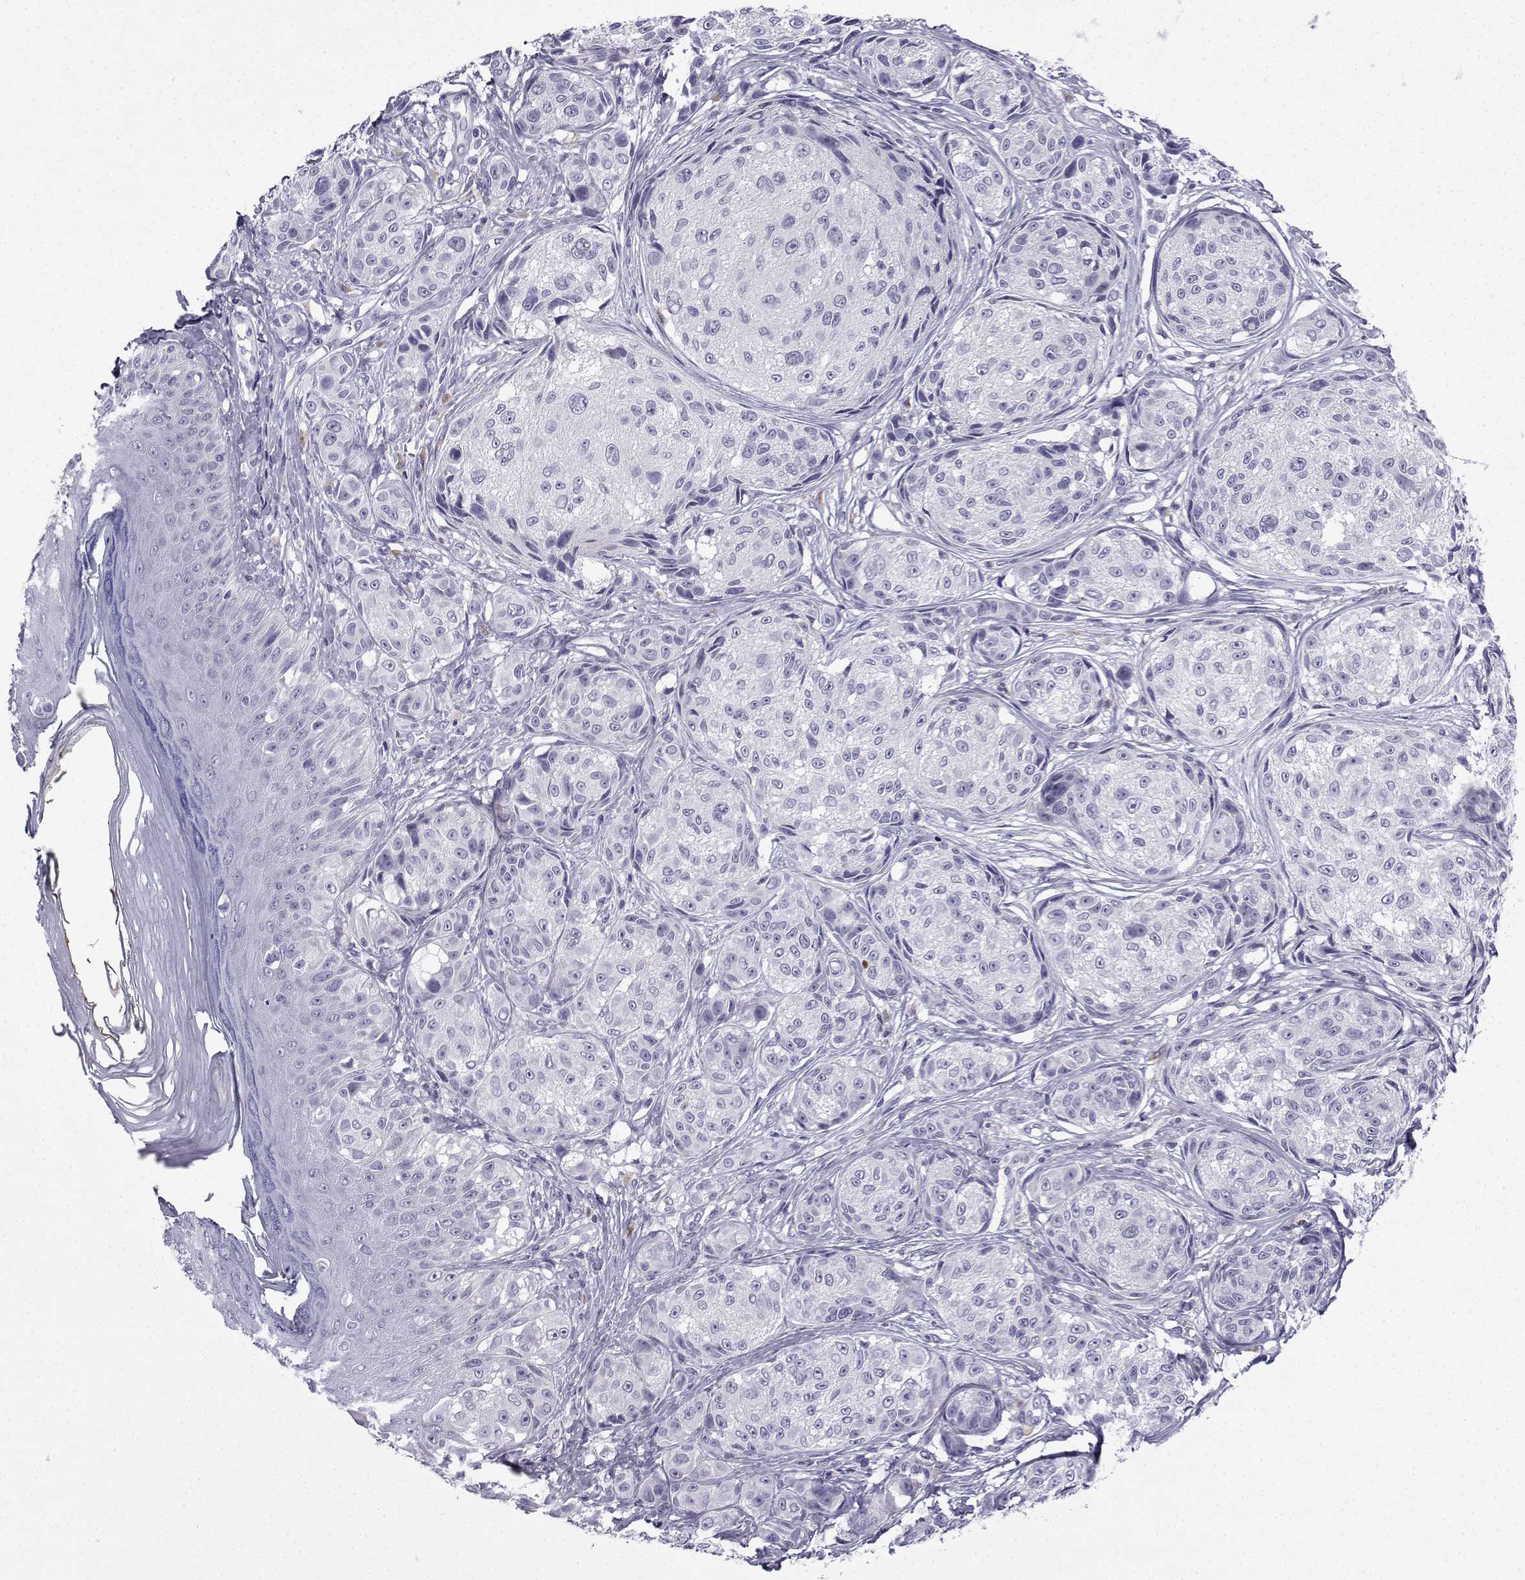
{"staining": {"intensity": "negative", "quantity": "none", "location": "none"}, "tissue": "melanoma", "cell_type": "Tumor cells", "image_type": "cancer", "snomed": [{"axis": "morphology", "description": "Malignant melanoma, NOS"}, {"axis": "topography", "description": "Skin"}], "caption": "Immunohistochemistry of human malignant melanoma exhibits no staining in tumor cells.", "gene": "ACRBP", "patient": {"sex": "male", "age": 61}}